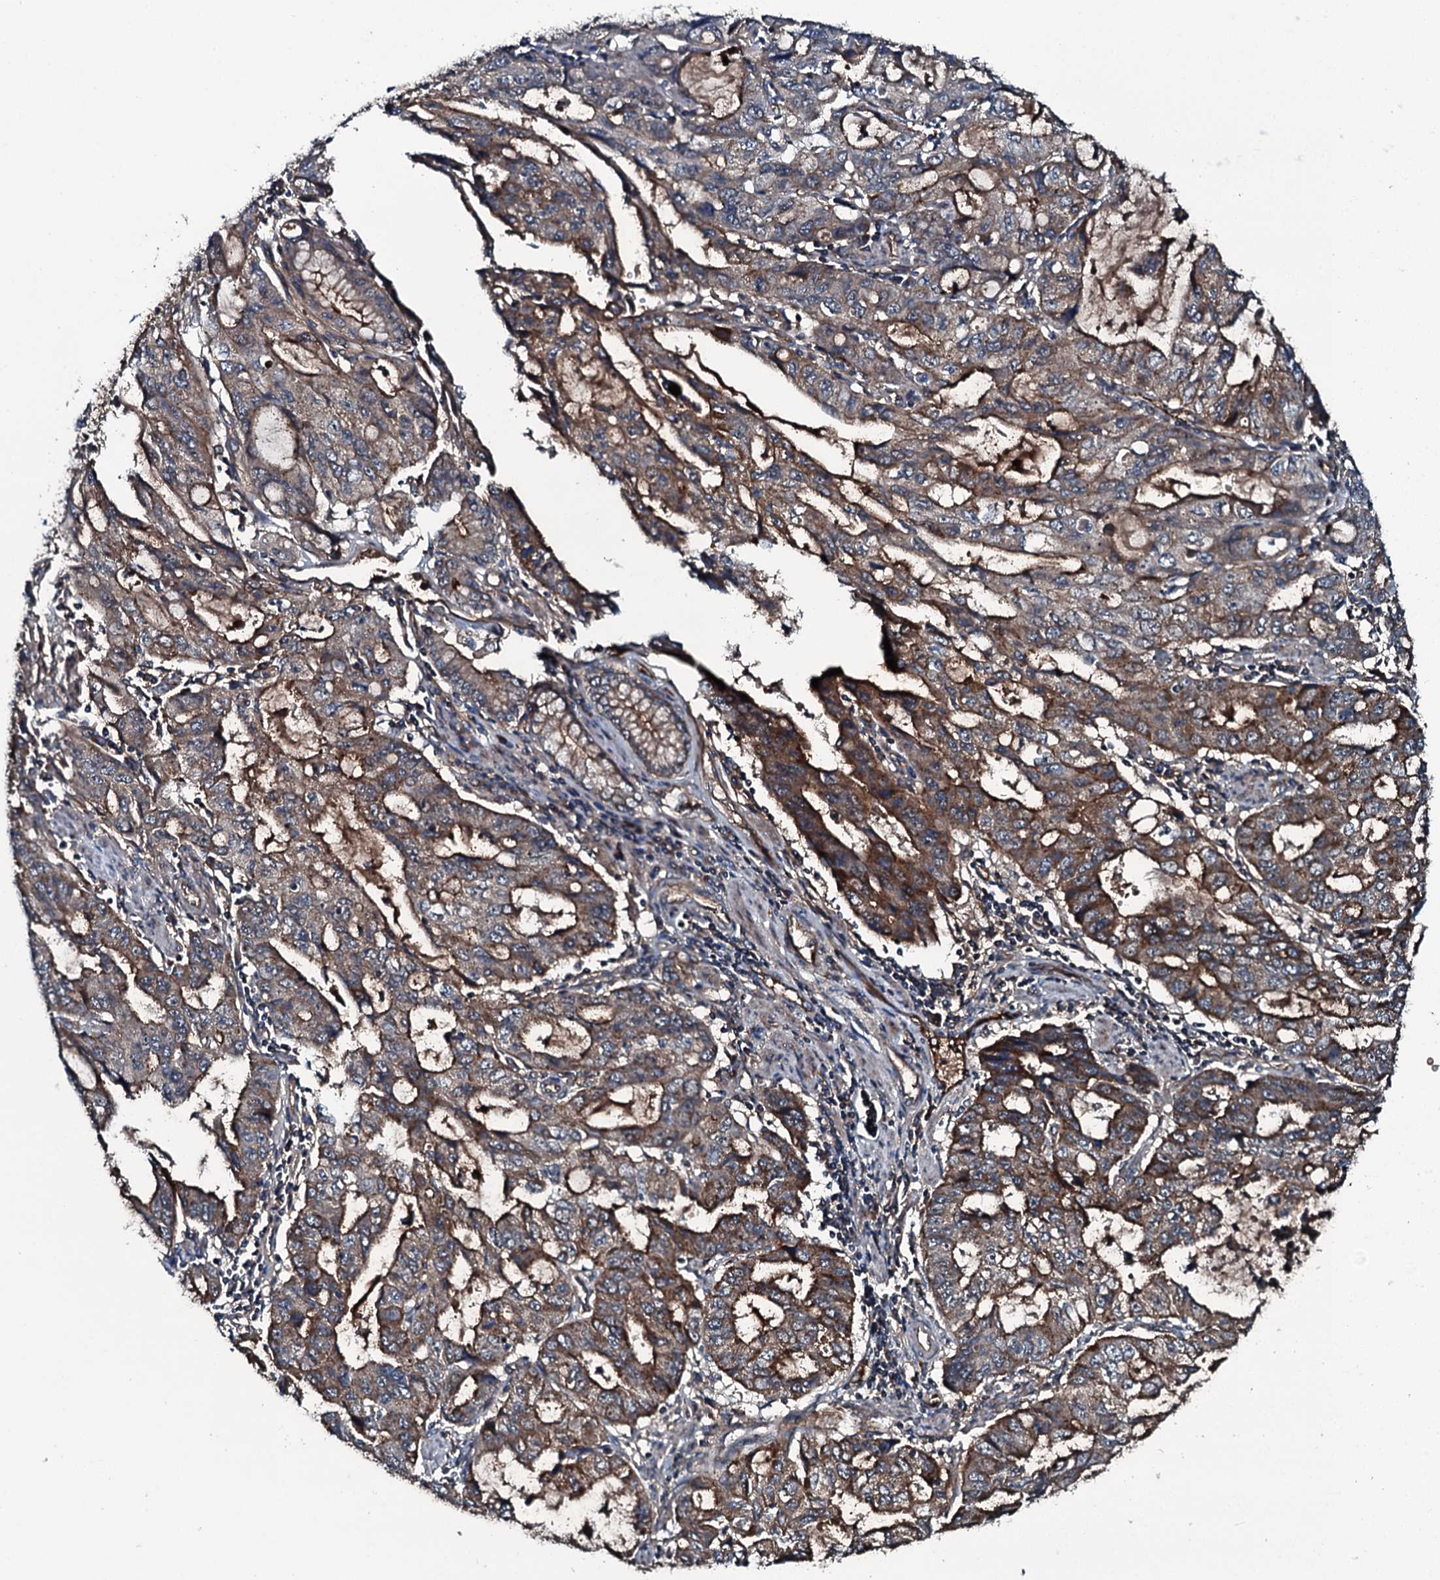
{"staining": {"intensity": "moderate", "quantity": ">75%", "location": "cytoplasmic/membranous"}, "tissue": "stomach cancer", "cell_type": "Tumor cells", "image_type": "cancer", "snomed": [{"axis": "morphology", "description": "Adenocarcinoma, NOS"}, {"axis": "topography", "description": "Stomach, upper"}], "caption": "Protein staining by immunohistochemistry (IHC) exhibits moderate cytoplasmic/membranous staining in about >75% of tumor cells in adenocarcinoma (stomach).", "gene": "TRIM7", "patient": {"sex": "female", "age": 52}}